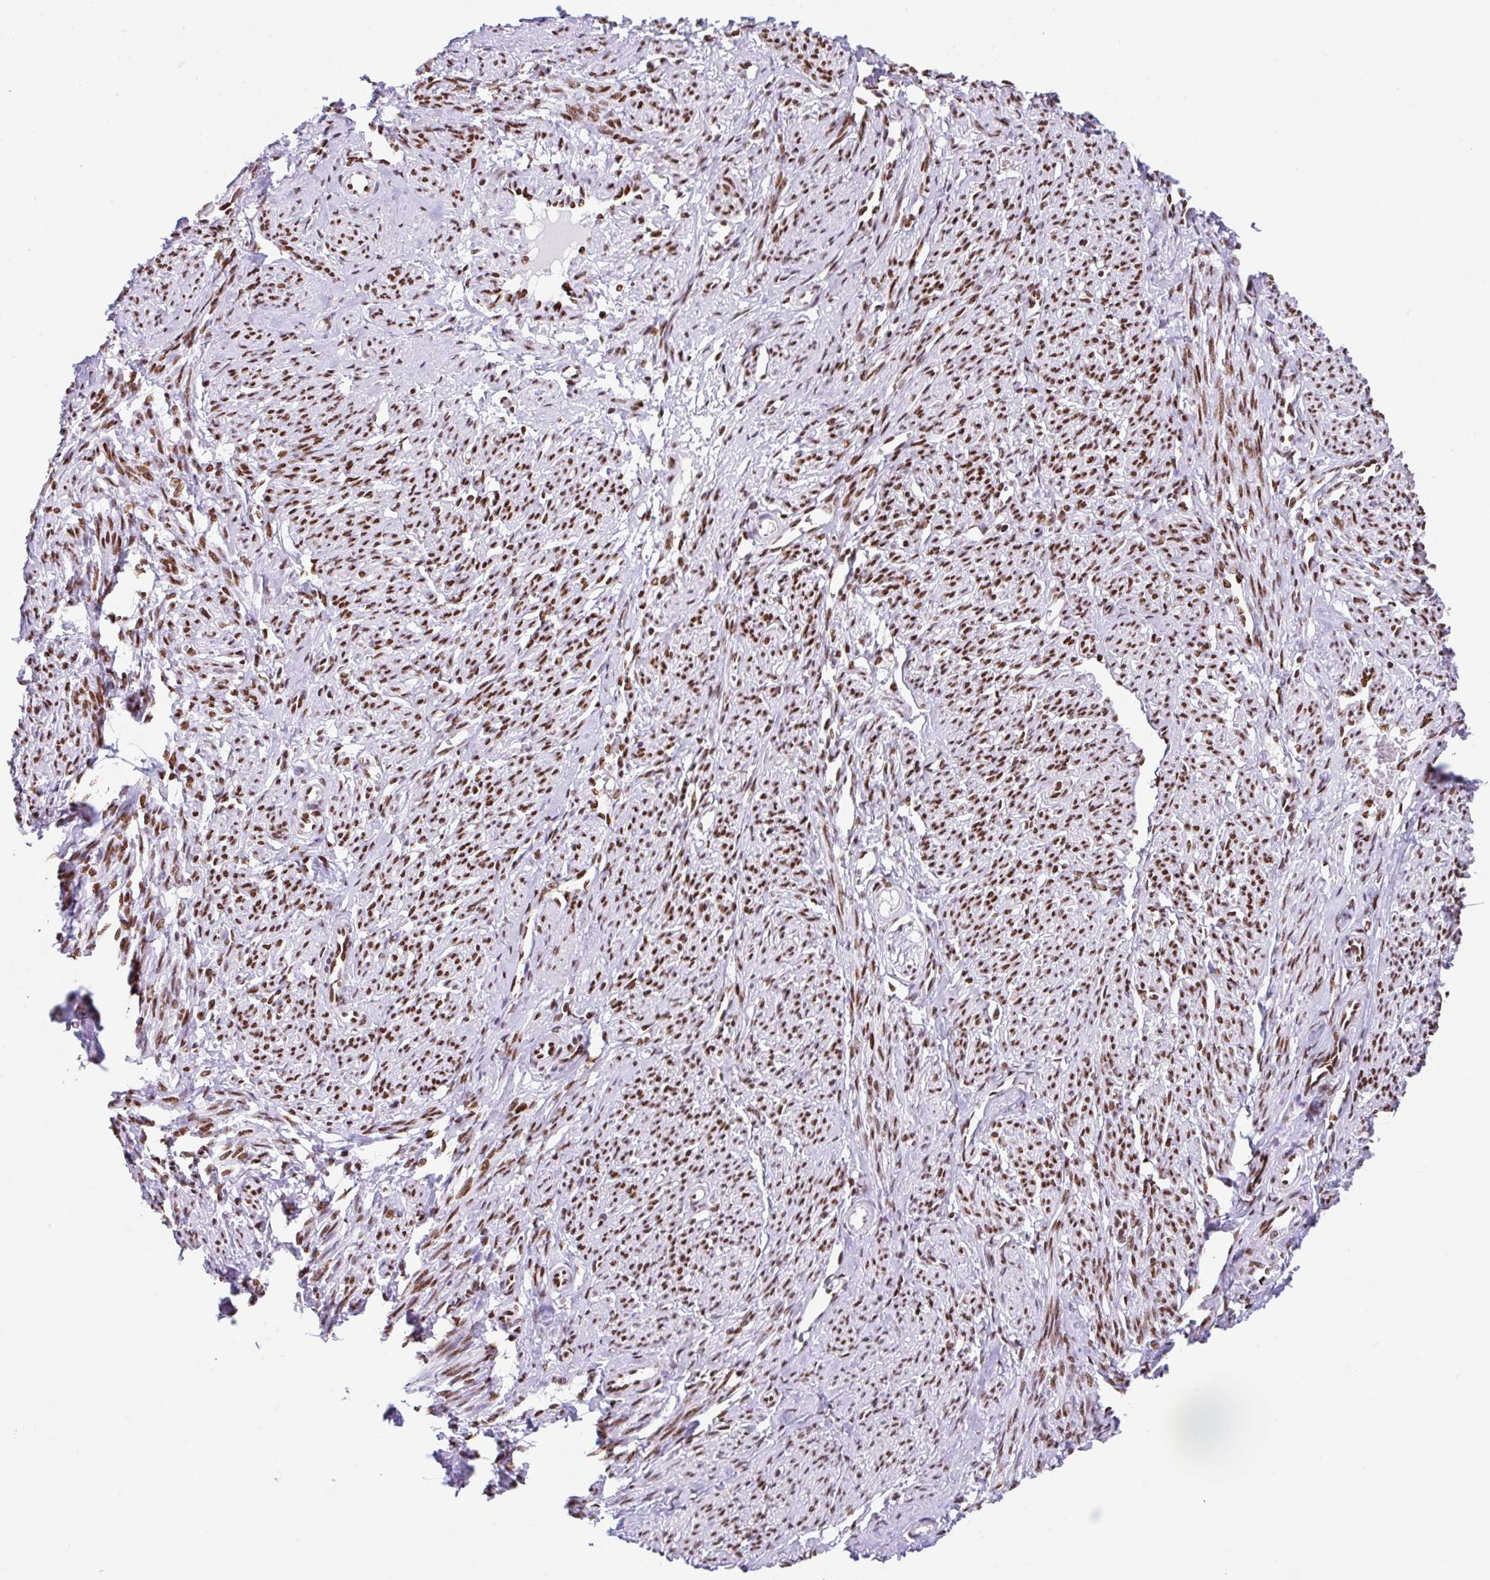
{"staining": {"intensity": "strong", "quantity": ">75%", "location": "nuclear"}, "tissue": "smooth muscle", "cell_type": "Smooth muscle cells", "image_type": "normal", "snomed": [{"axis": "morphology", "description": "Normal tissue, NOS"}, {"axis": "topography", "description": "Smooth muscle"}], "caption": "Unremarkable smooth muscle exhibits strong nuclear staining in about >75% of smooth muscle cells, visualized by immunohistochemistry.", "gene": "KHDRBS1", "patient": {"sex": "female", "age": 65}}